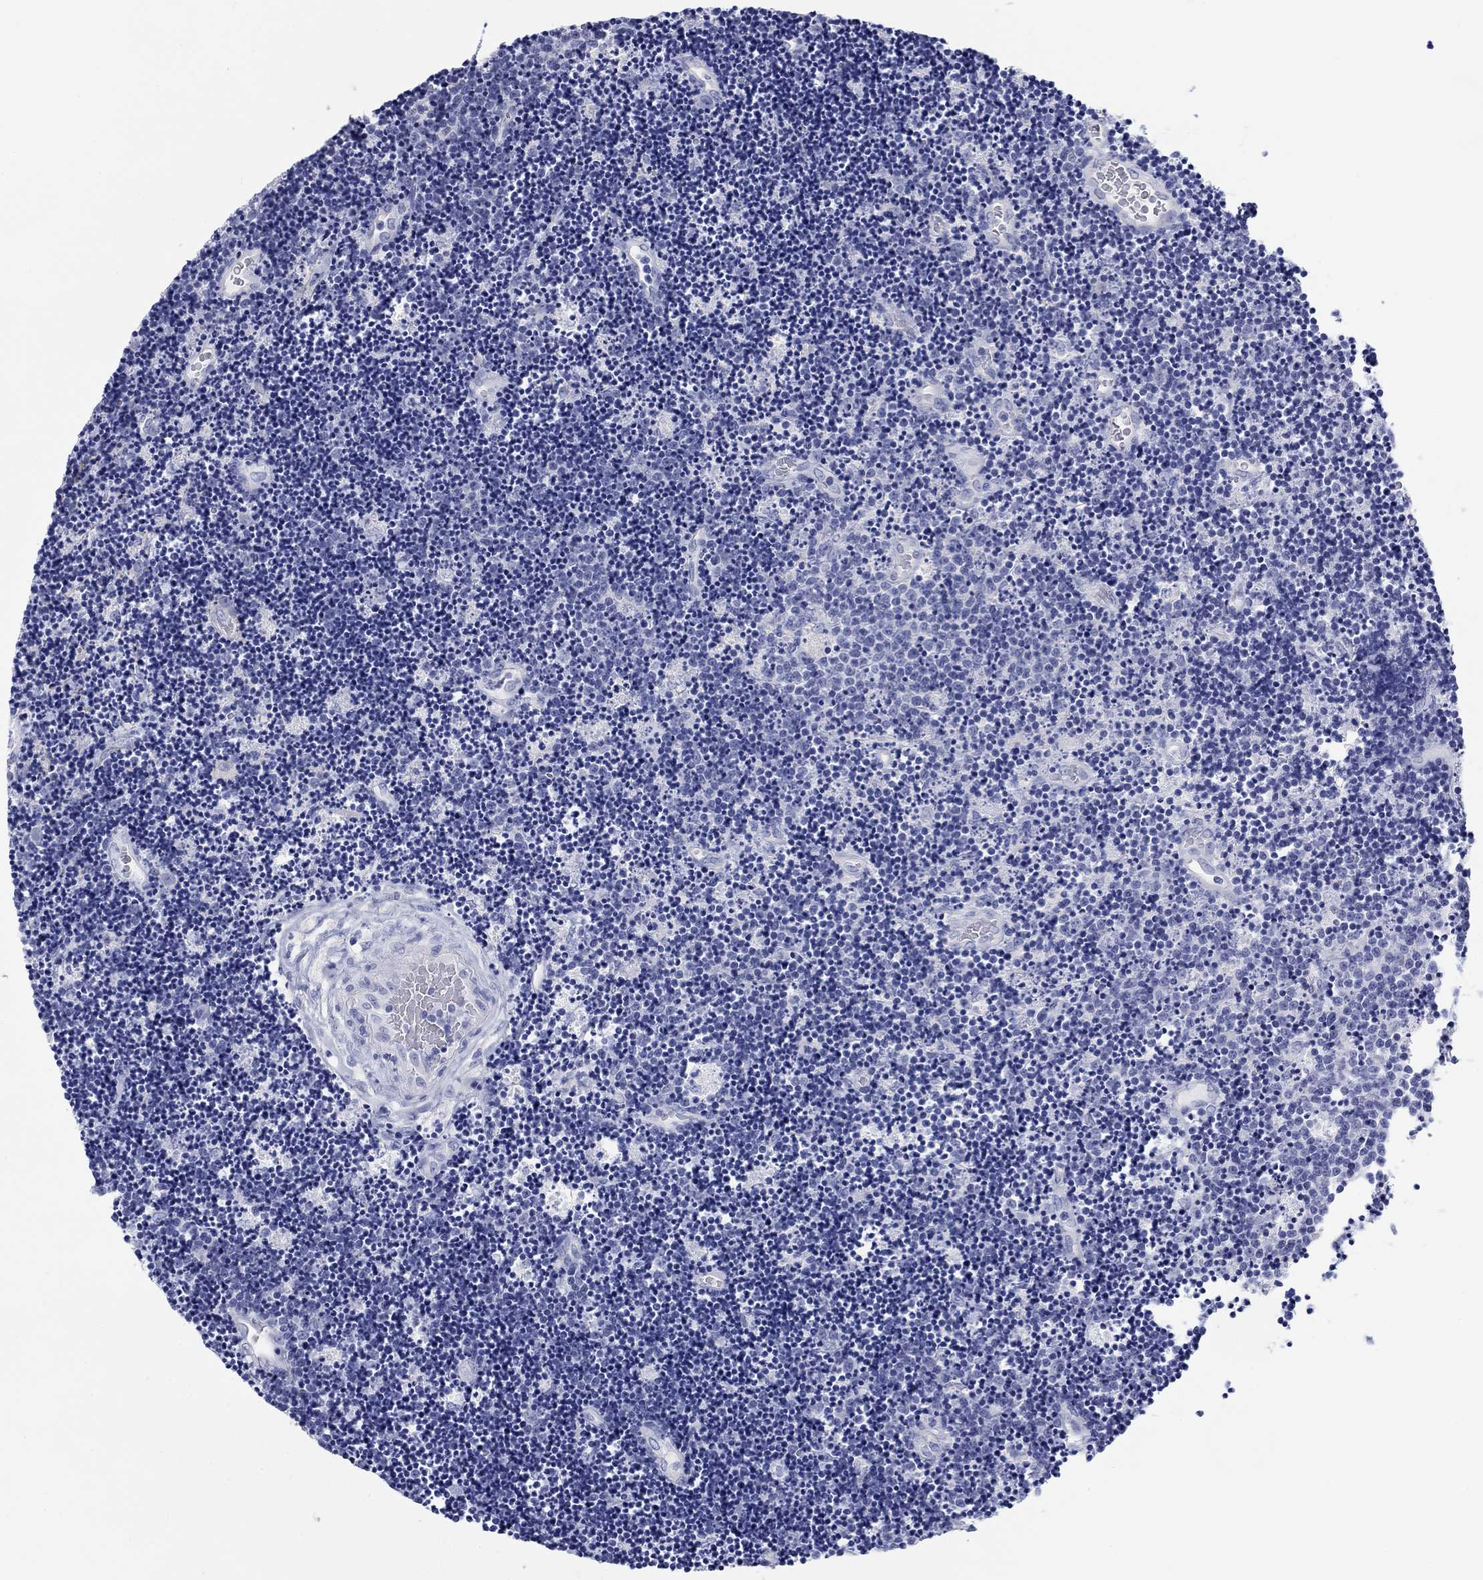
{"staining": {"intensity": "negative", "quantity": "none", "location": "none"}, "tissue": "lymphoma", "cell_type": "Tumor cells", "image_type": "cancer", "snomed": [{"axis": "morphology", "description": "Malignant lymphoma, non-Hodgkin's type, Low grade"}, {"axis": "topography", "description": "Brain"}], "caption": "Tumor cells show no significant staining in lymphoma.", "gene": "ATP1B1", "patient": {"sex": "female", "age": 66}}